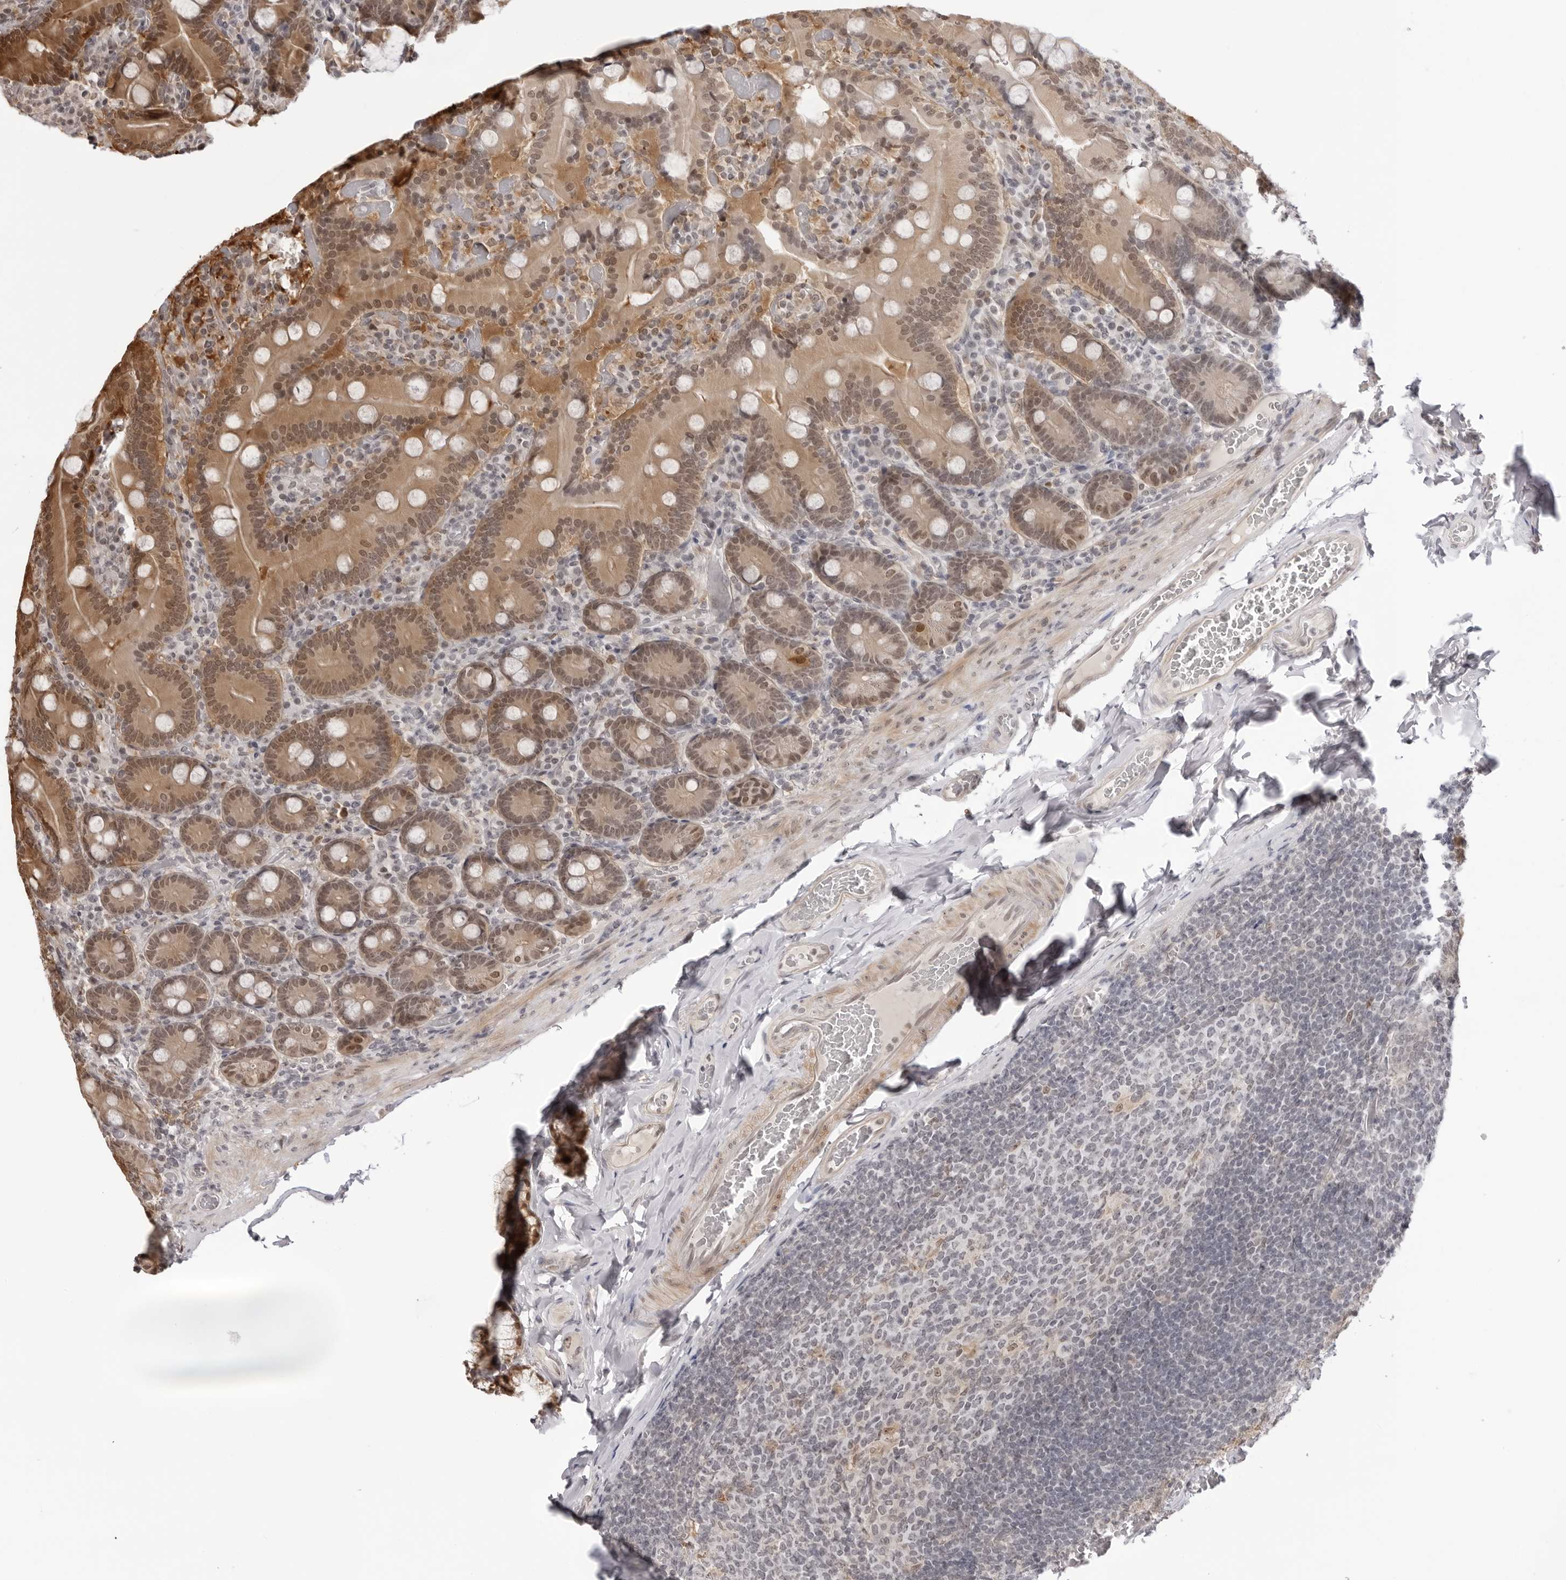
{"staining": {"intensity": "moderate", "quantity": ">75%", "location": "cytoplasmic/membranous,nuclear"}, "tissue": "duodenum", "cell_type": "Glandular cells", "image_type": "normal", "snomed": [{"axis": "morphology", "description": "Normal tissue, NOS"}, {"axis": "topography", "description": "Duodenum"}], "caption": "This is an image of immunohistochemistry (IHC) staining of benign duodenum, which shows moderate positivity in the cytoplasmic/membranous,nuclear of glandular cells.", "gene": "SRGAP2", "patient": {"sex": "female", "age": 62}}